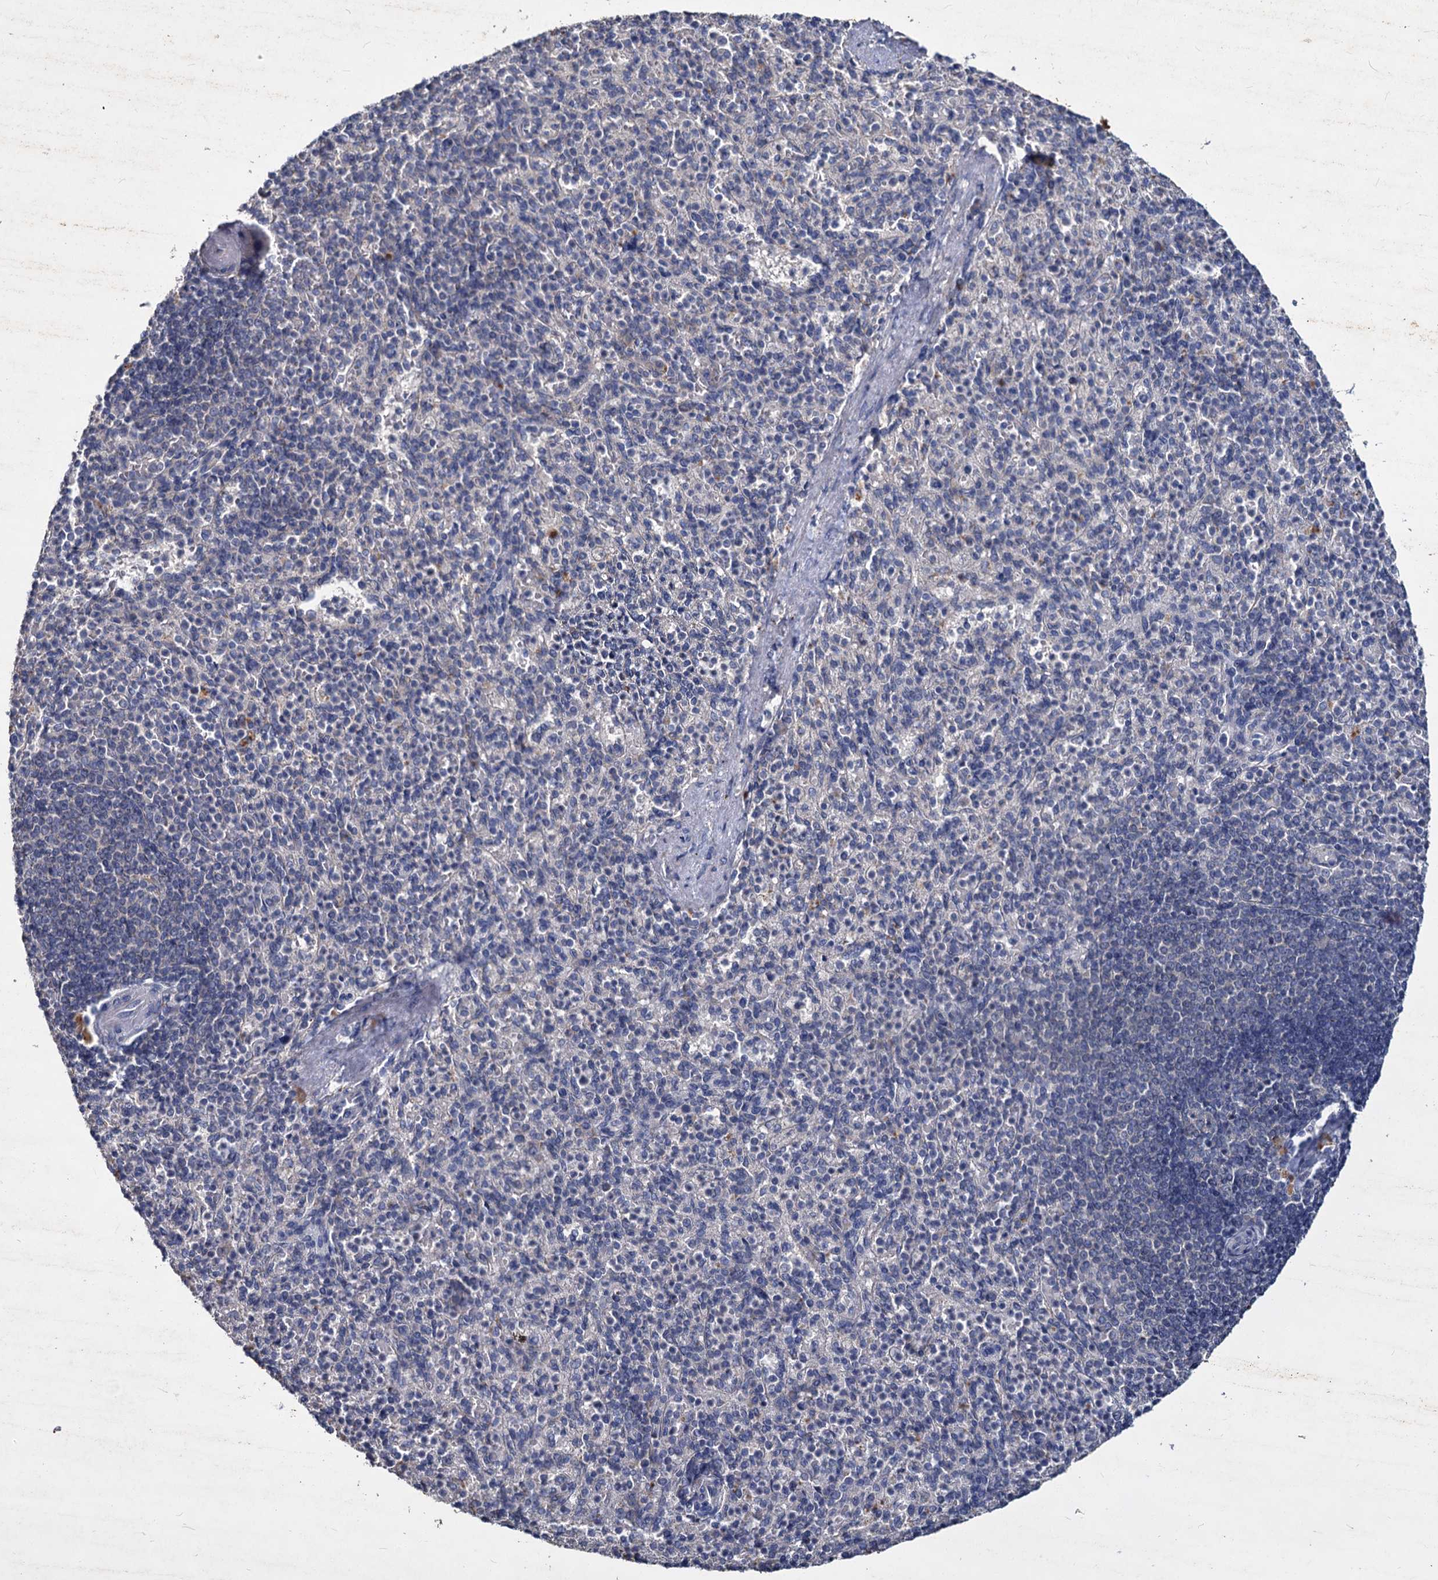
{"staining": {"intensity": "negative", "quantity": "none", "location": "none"}, "tissue": "spleen", "cell_type": "Cells in red pulp", "image_type": "normal", "snomed": [{"axis": "morphology", "description": "Normal tissue, NOS"}, {"axis": "topography", "description": "Spleen"}], "caption": "Micrograph shows no protein expression in cells in red pulp of unremarkable spleen. (DAB (3,3'-diaminobenzidine) IHC with hematoxylin counter stain).", "gene": "ATP9A", "patient": {"sex": "female", "age": 74}}